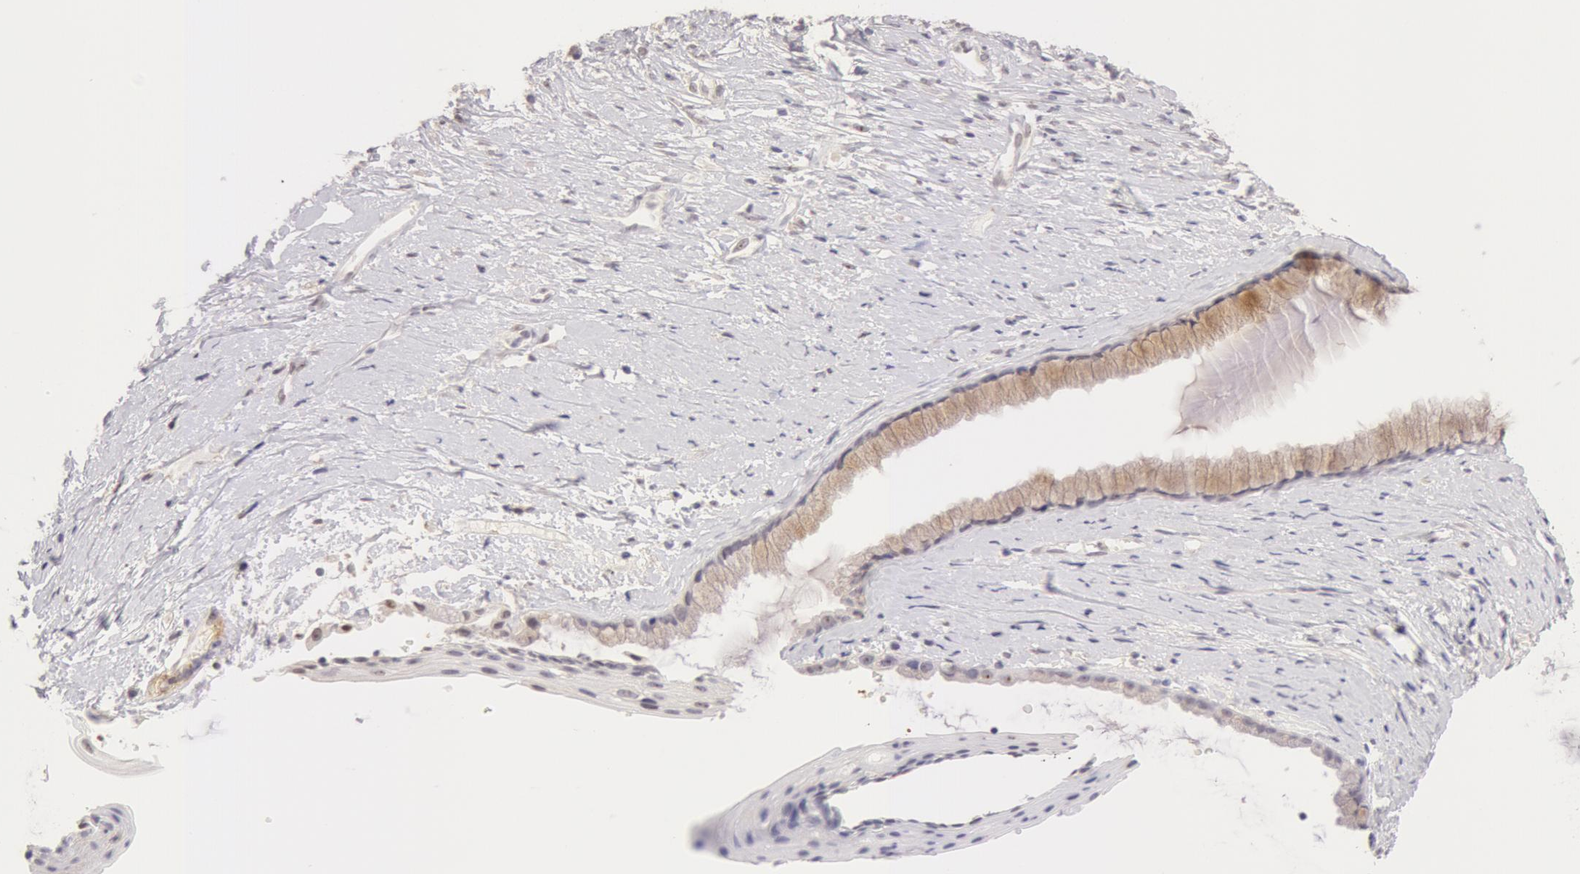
{"staining": {"intensity": "negative", "quantity": "none", "location": "none"}, "tissue": "cervix", "cell_type": "Glandular cells", "image_type": "normal", "snomed": [{"axis": "morphology", "description": "Normal tissue, NOS"}, {"axis": "topography", "description": "Cervix"}], "caption": "A photomicrograph of human cervix is negative for staining in glandular cells. The staining was performed using DAB to visualize the protein expression in brown, while the nuclei were stained in blue with hematoxylin (Magnification: 20x).", "gene": "ZNF597", "patient": {"sex": "female", "age": 82}}